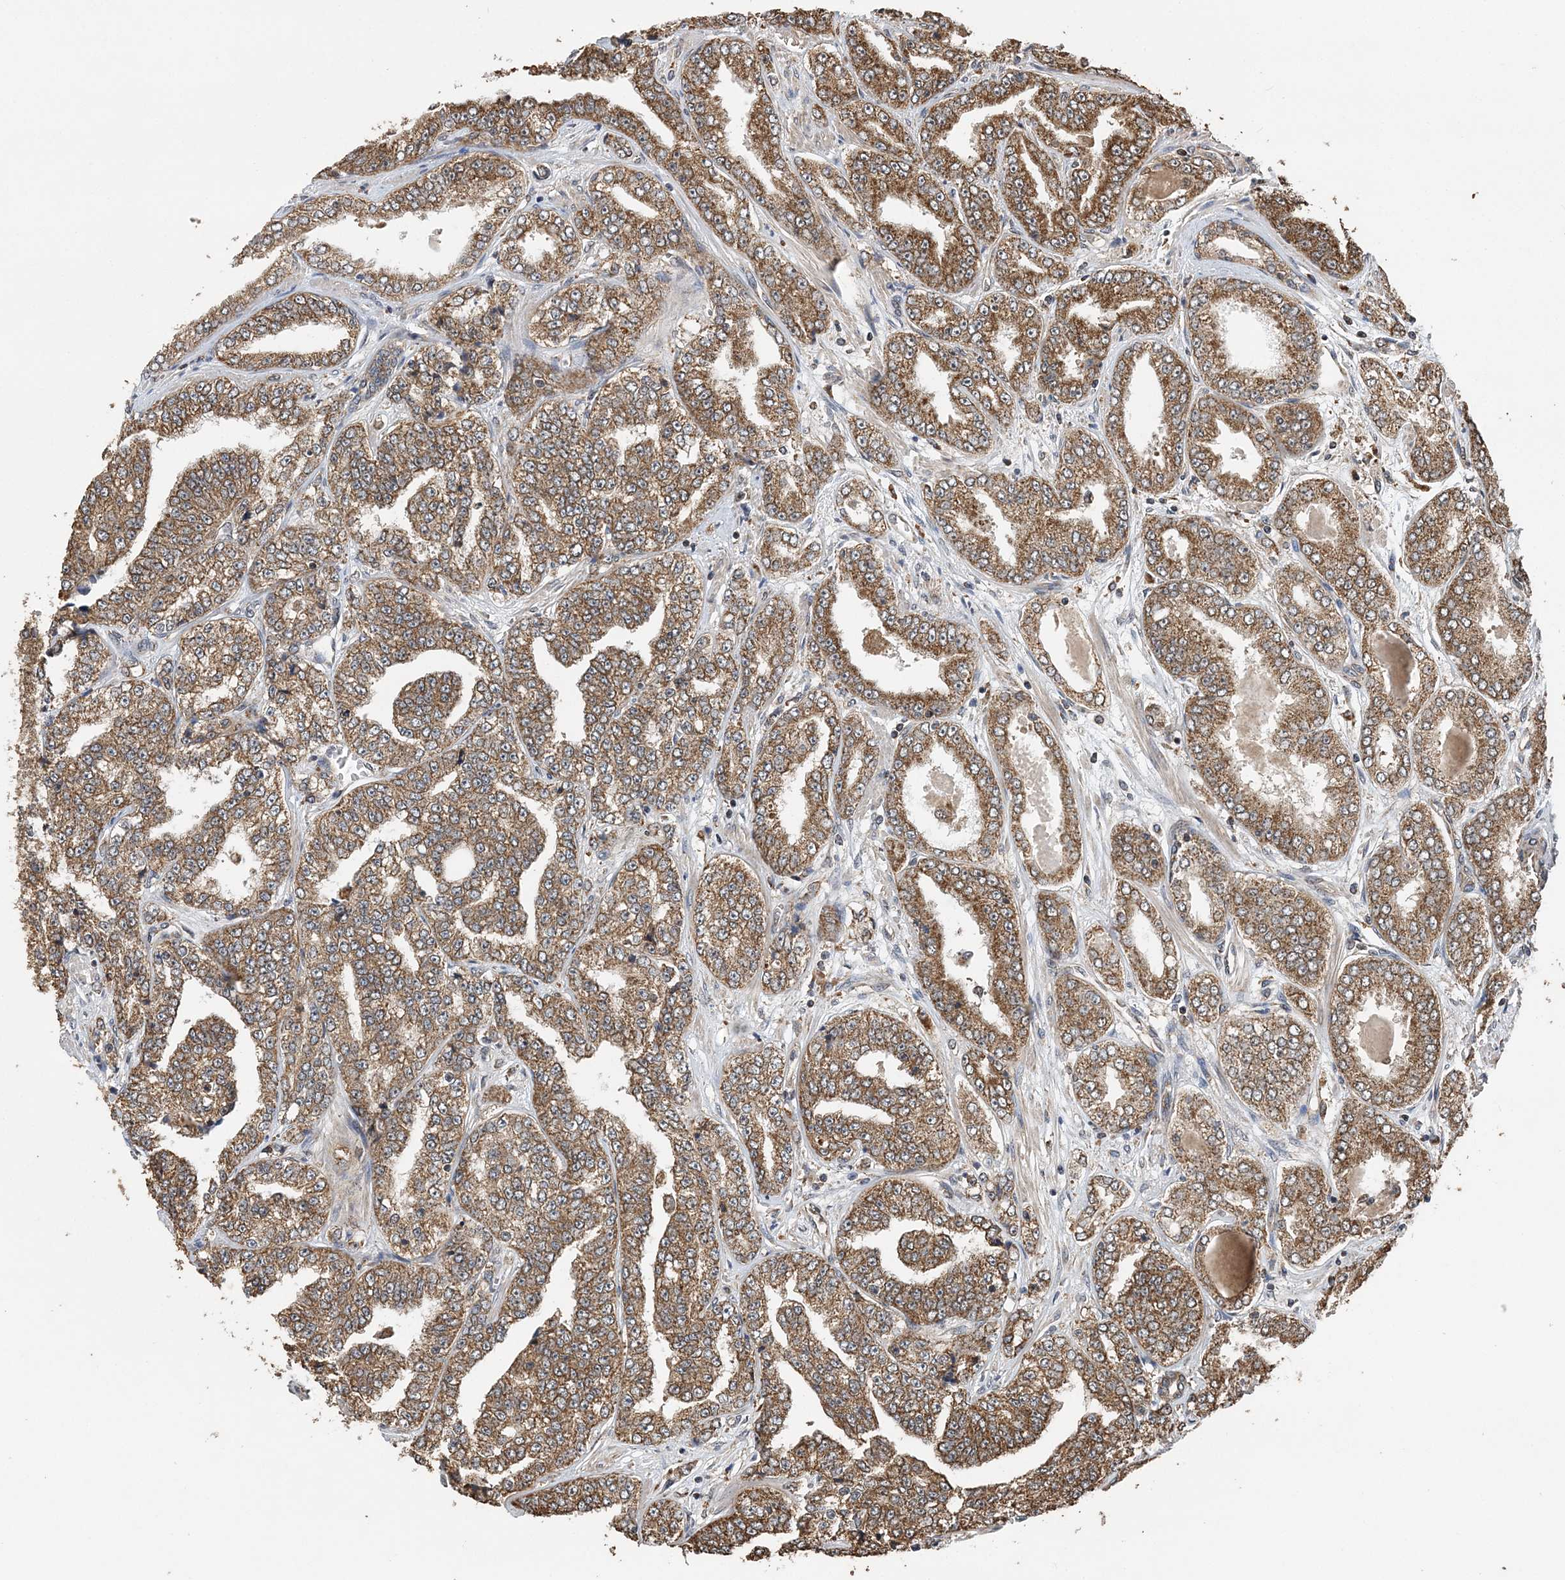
{"staining": {"intensity": "moderate", "quantity": ">75%", "location": "cytoplasmic/membranous"}, "tissue": "prostate cancer", "cell_type": "Tumor cells", "image_type": "cancer", "snomed": [{"axis": "morphology", "description": "Adenocarcinoma, High grade"}, {"axis": "topography", "description": "Prostate"}], "caption": "IHC of human prostate adenocarcinoma (high-grade) reveals medium levels of moderate cytoplasmic/membranous positivity in about >75% of tumor cells.", "gene": "PCBP1", "patient": {"sex": "male", "age": 71}}